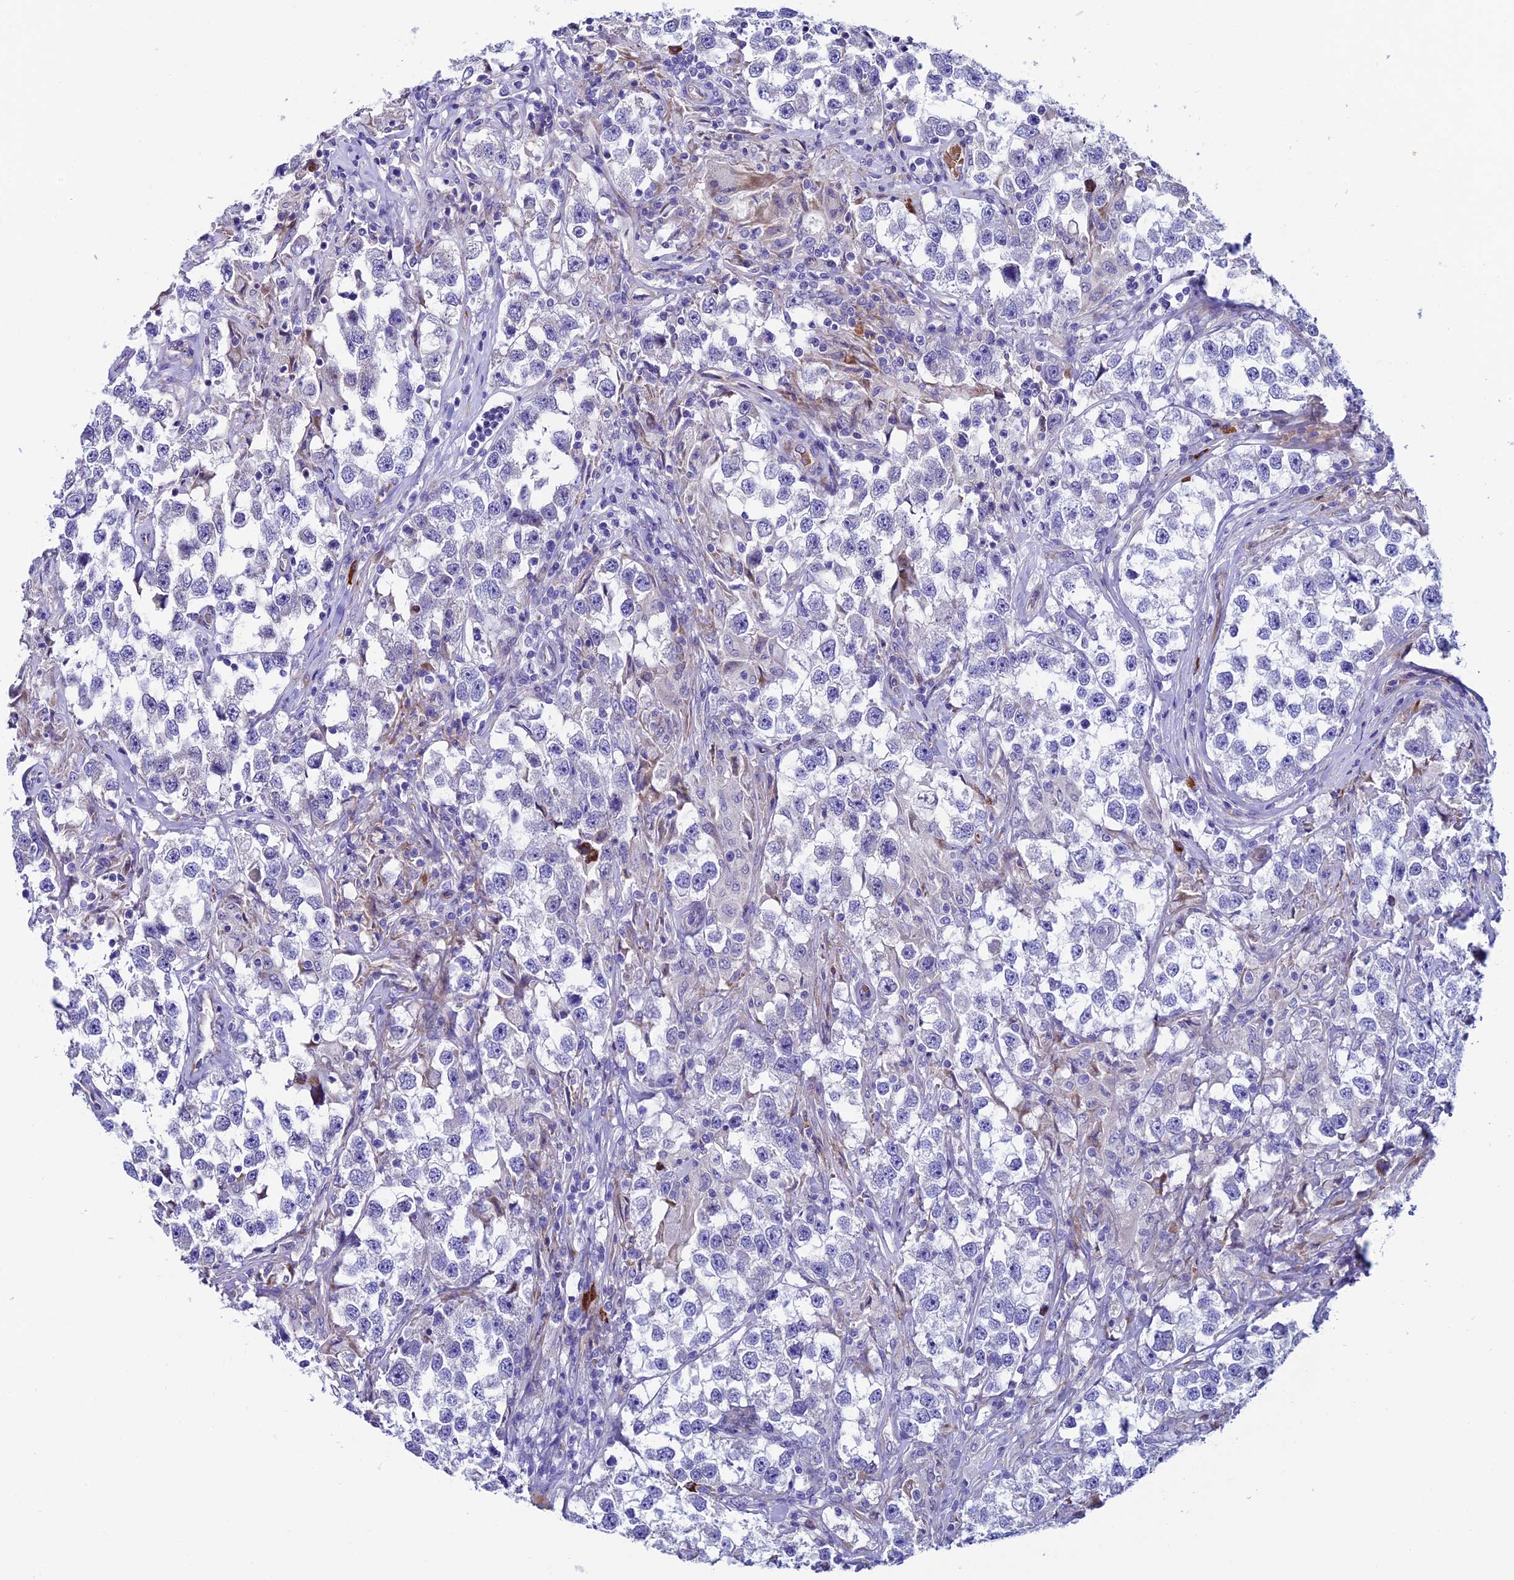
{"staining": {"intensity": "negative", "quantity": "none", "location": "none"}, "tissue": "testis cancer", "cell_type": "Tumor cells", "image_type": "cancer", "snomed": [{"axis": "morphology", "description": "Seminoma, NOS"}, {"axis": "topography", "description": "Testis"}], "caption": "A high-resolution image shows immunohistochemistry (IHC) staining of testis seminoma, which exhibits no significant expression in tumor cells.", "gene": "MACIR", "patient": {"sex": "male", "age": 46}}